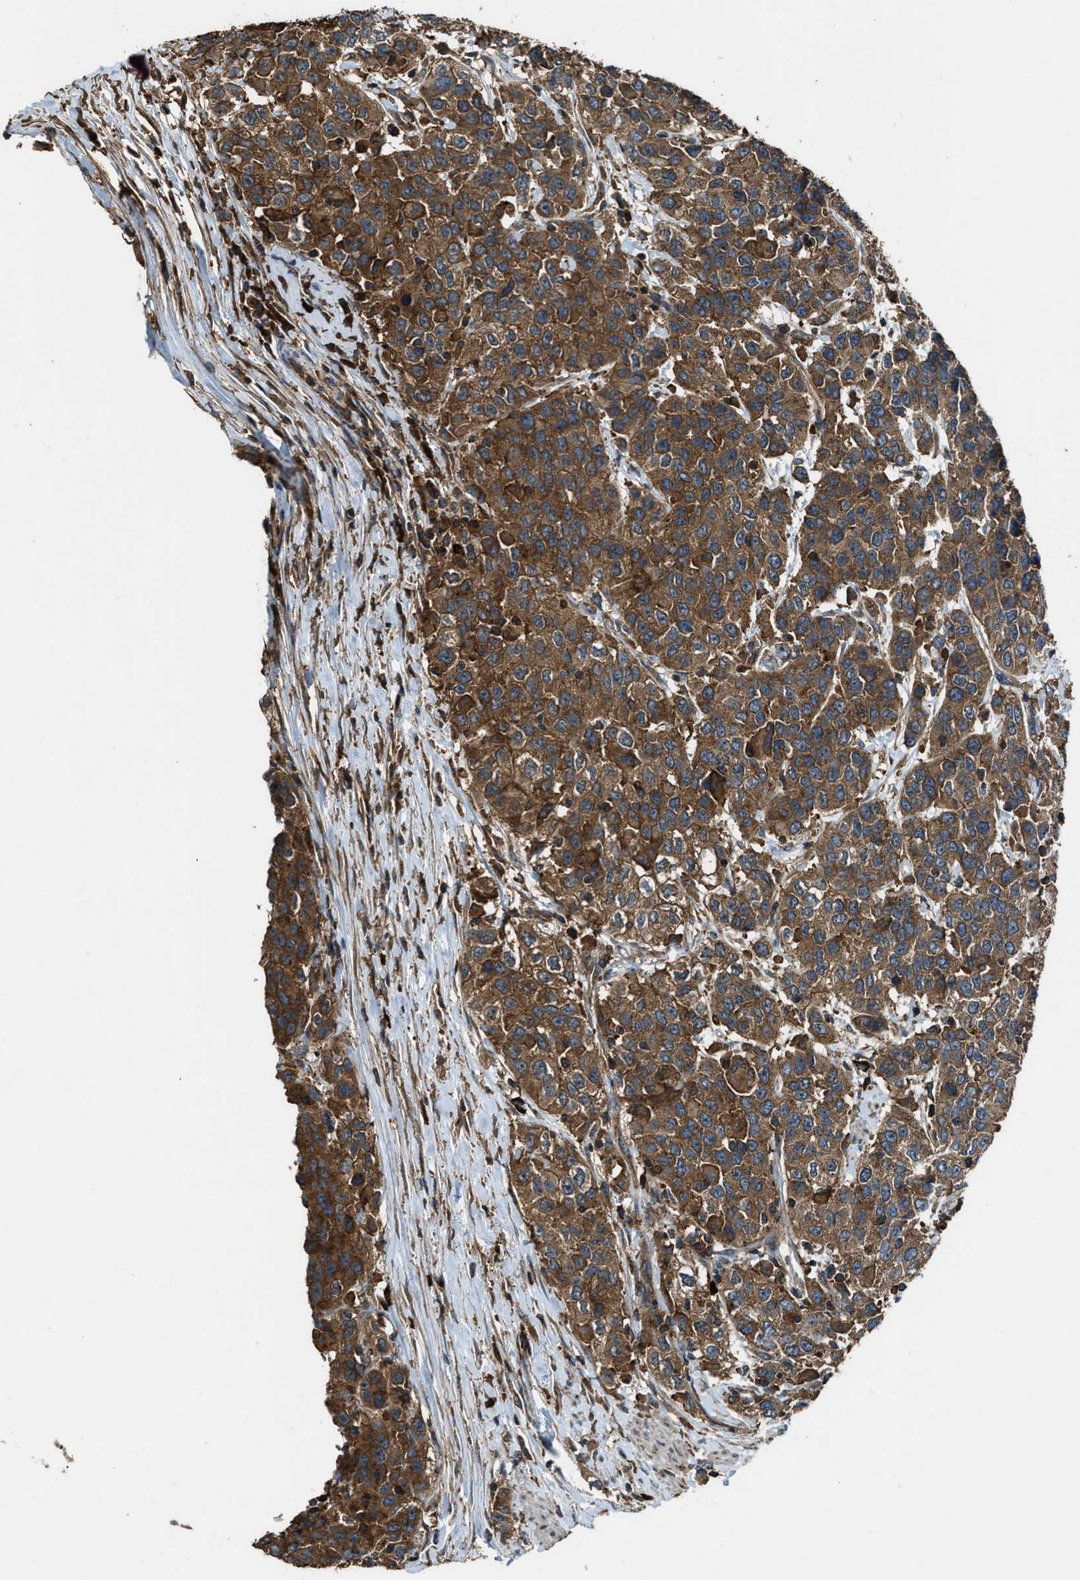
{"staining": {"intensity": "strong", "quantity": ">75%", "location": "cytoplasmic/membranous"}, "tissue": "urothelial cancer", "cell_type": "Tumor cells", "image_type": "cancer", "snomed": [{"axis": "morphology", "description": "Urothelial carcinoma, High grade"}, {"axis": "topography", "description": "Urinary bladder"}], "caption": "The micrograph displays staining of urothelial carcinoma (high-grade), revealing strong cytoplasmic/membranous protein positivity (brown color) within tumor cells.", "gene": "MAP3K8", "patient": {"sex": "female", "age": 80}}